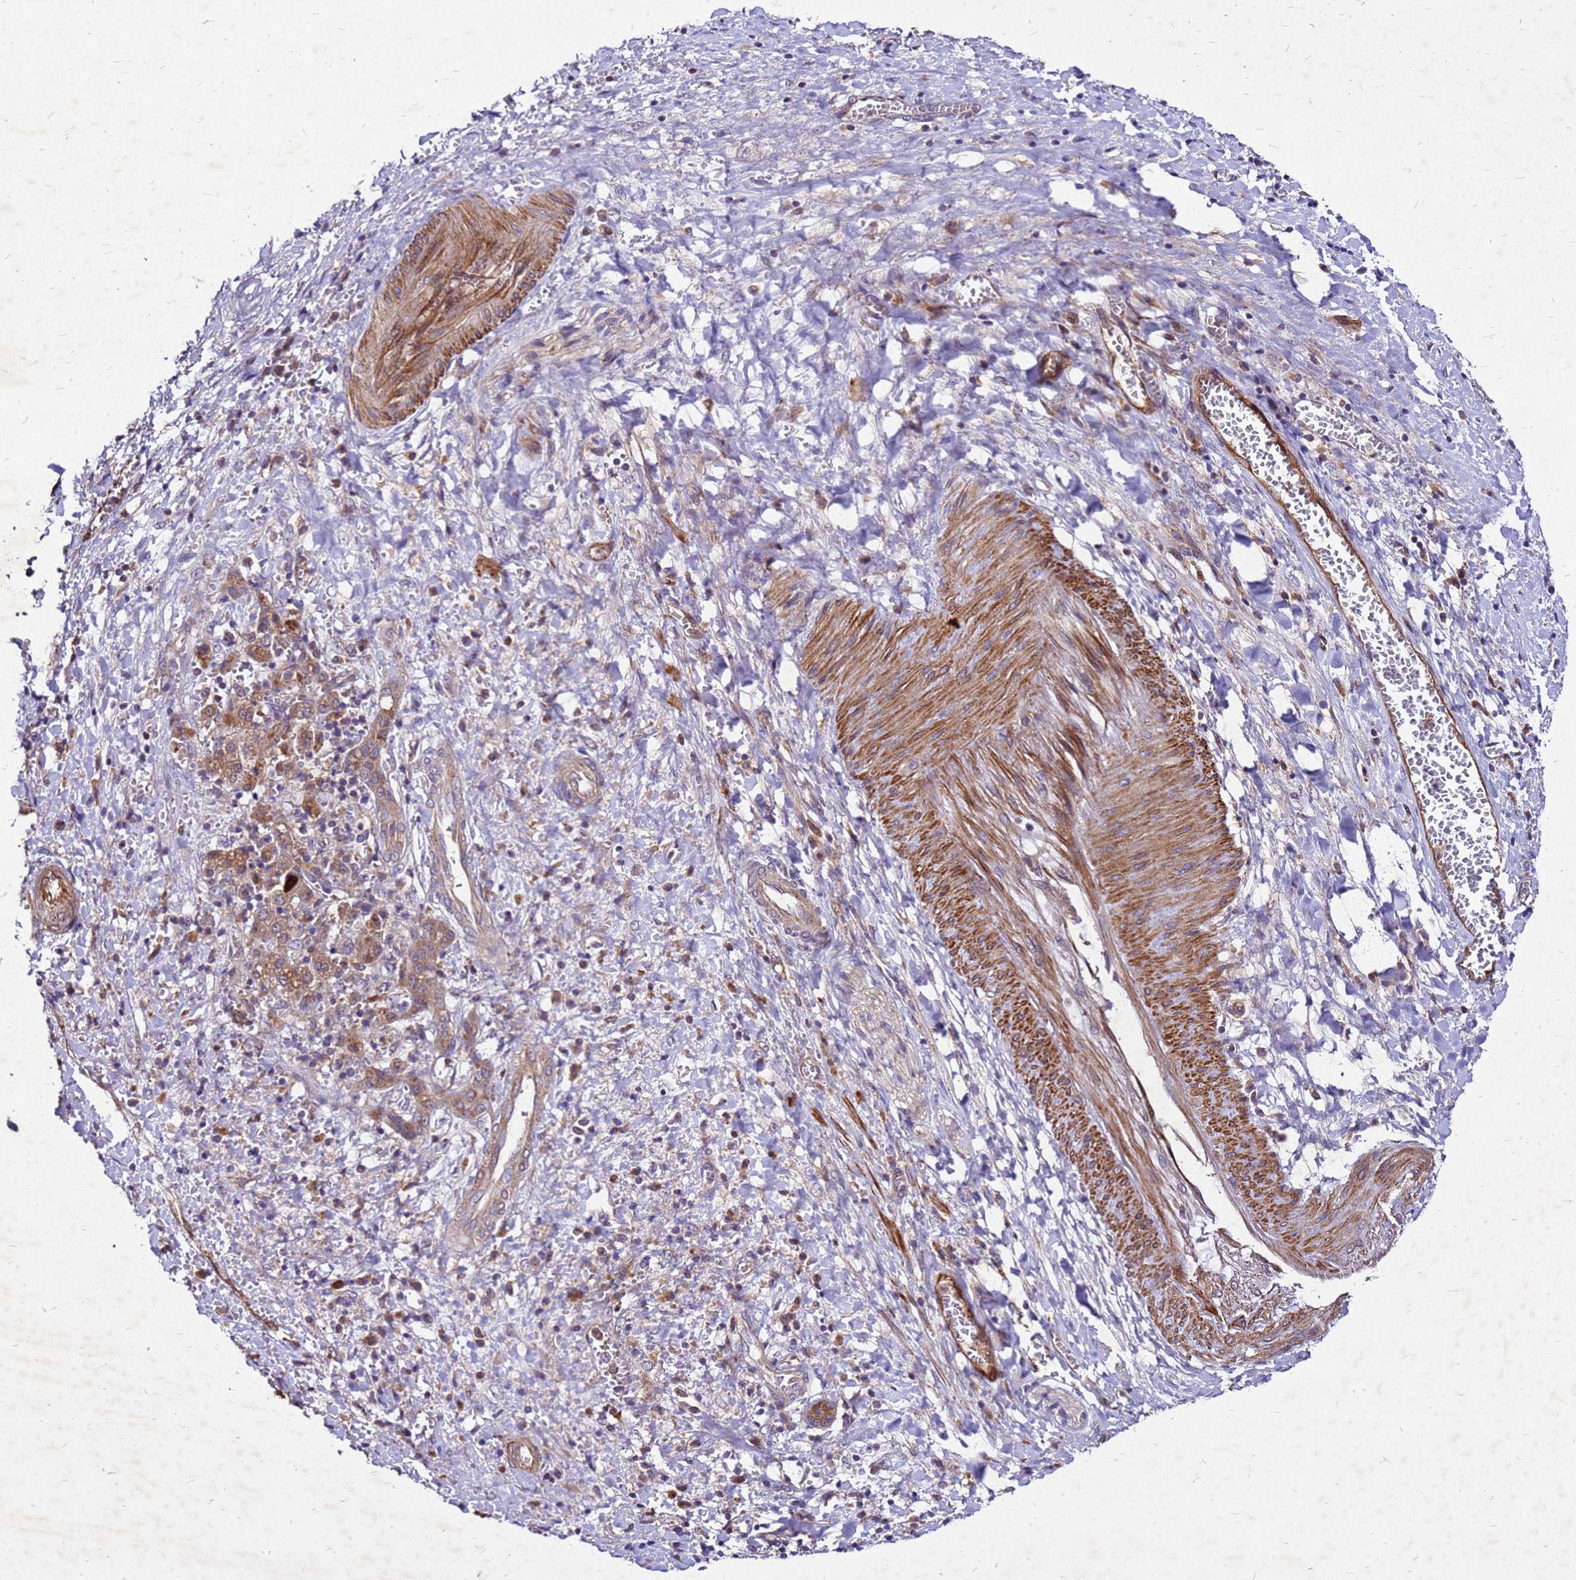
{"staining": {"intensity": "moderate", "quantity": ">75%", "location": "cytoplasmic/membranous"}, "tissue": "liver cancer", "cell_type": "Tumor cells", "image_type": "cancer", "snomed": [{"axis": "morphology", "description": "Cholangiocarcinoma"}, {"axis": "topography", "description": "Liver"}], "caption": "Protein analysis of liver cholangiocarcinoma tissue reveals moderate cytoplasmic/membranous positivity in approximately >75% of tumor cells.", "gene": "DUSP23", "patient": {"sex": "female", "age": 52}}